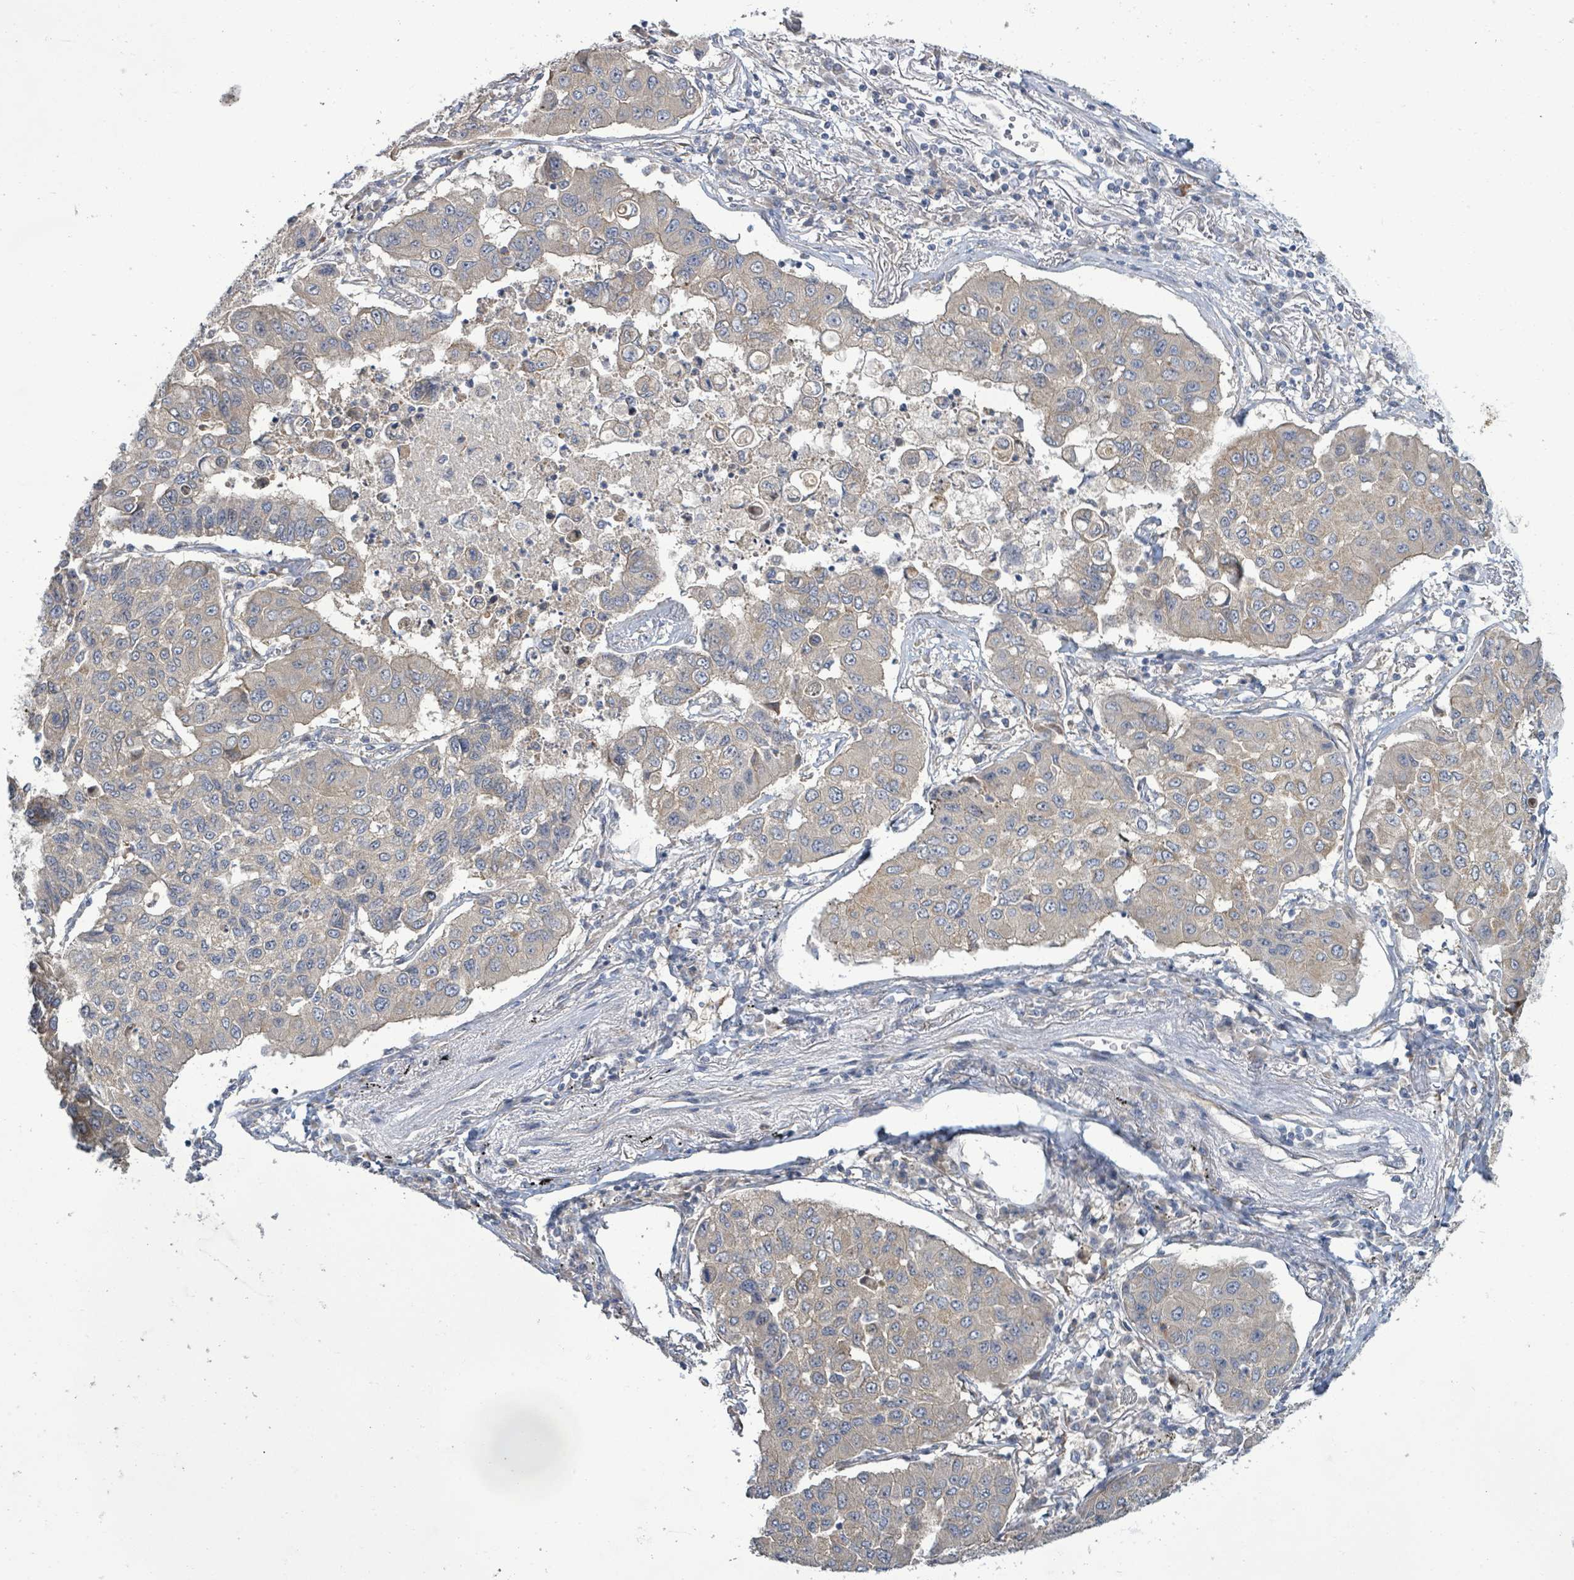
{"staining": {"intensity": "negative", "quantity": "none", "location": "none"}, "tissue": "lung cancer", "cell_type": "Tumor cells", "image_type": "cancer", "snomed": [{"axis": "morphology", "description": "Squamous cell carcinoma, NOS"}, {"axis": "topography", "description": "Lung"}], "caption": "There is no significant expression in tumor cells of squamous cell carcinoma (lung).", "gene": "KBTBD11", "patient": {"sex": "male", "age": 74}}